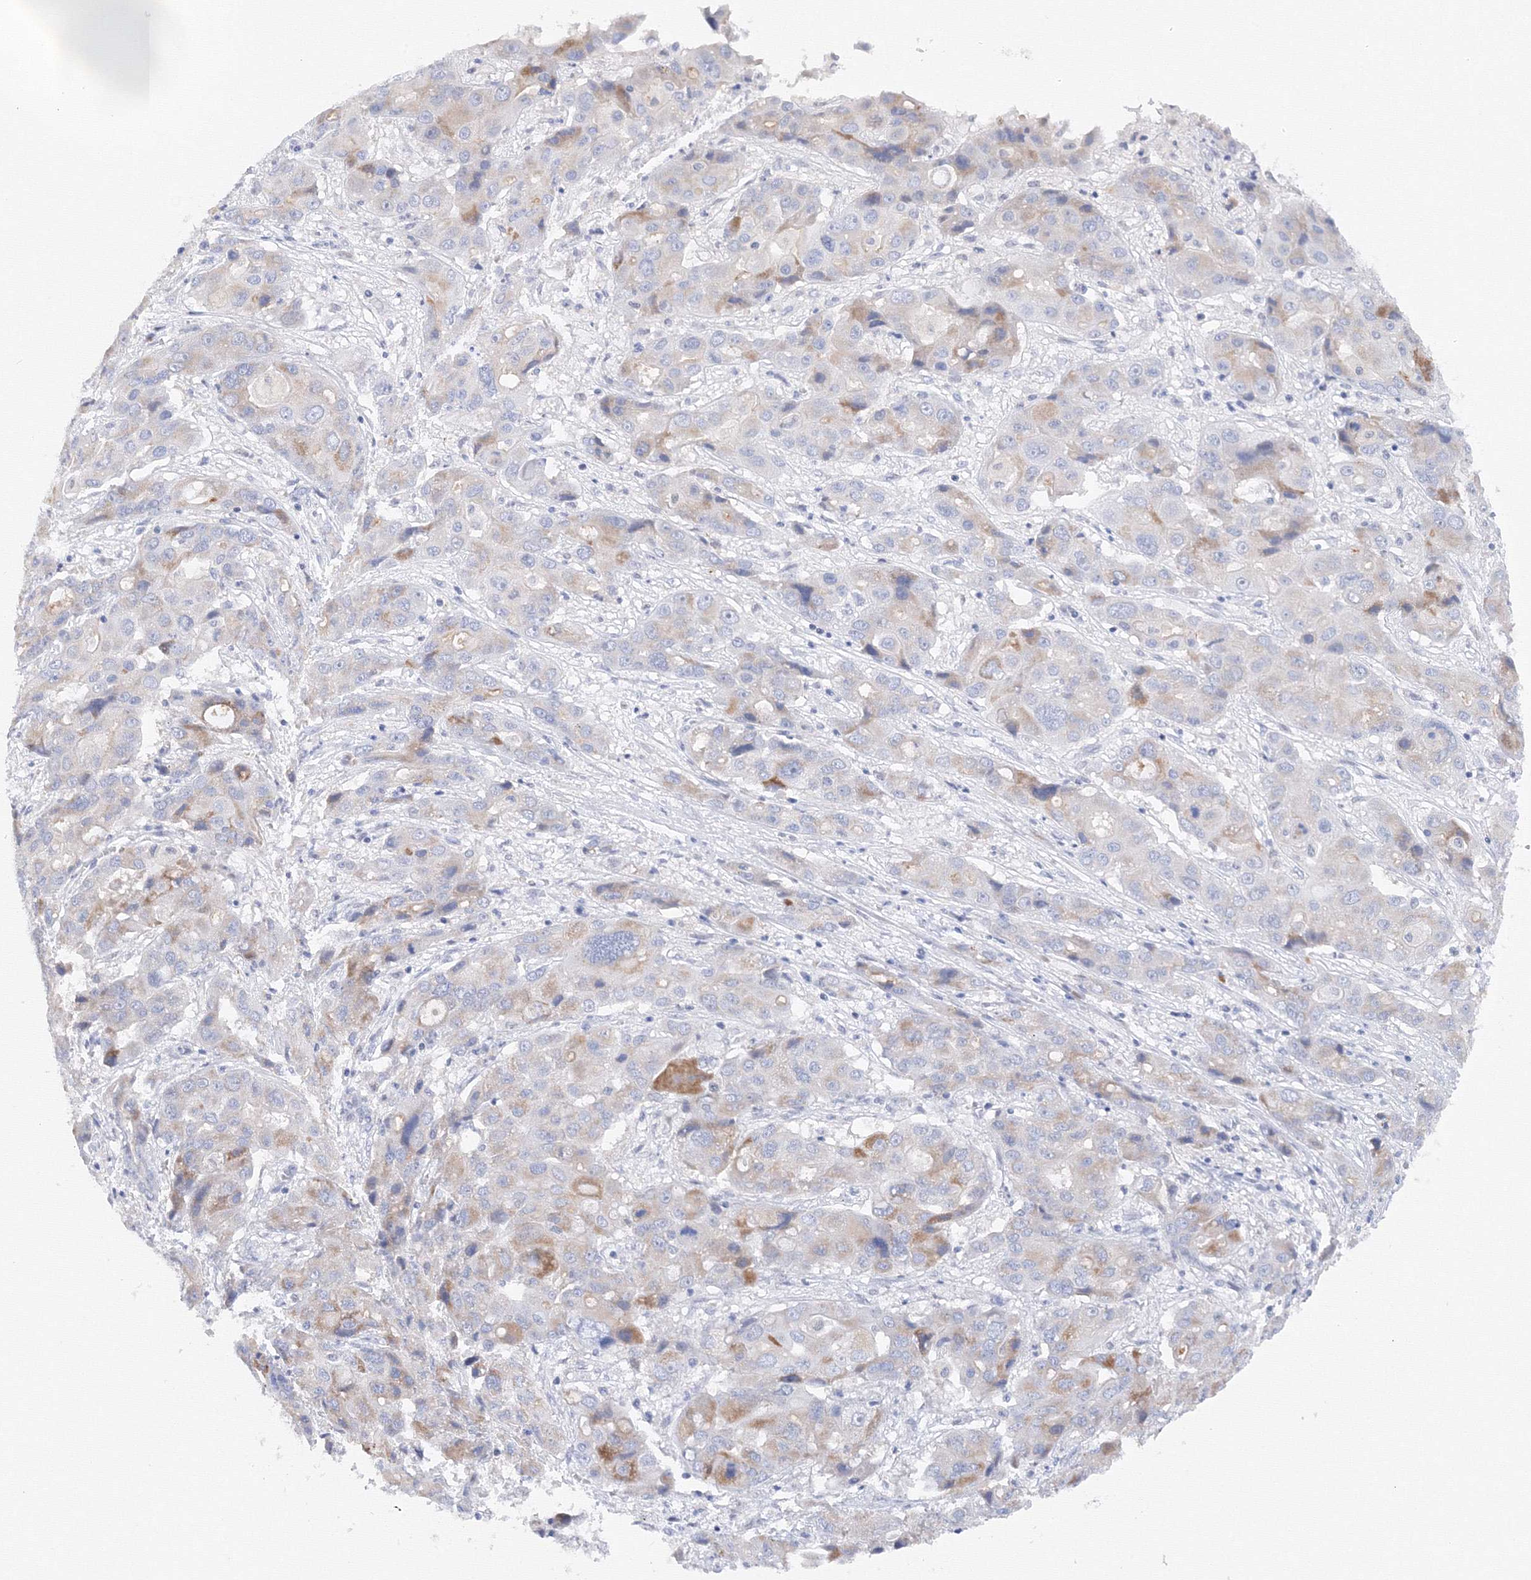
{"staining": {"intensity": "weak", "quantity": "<25%", "location": "cytoplasmic/membranous"}, "tissue": "liver cancer", "cell_type": "Tumor cells", "image_type": "cancer", "snomed": [{"axis": "morphology", "description": "Cholangiocarcinoma"}, {"axis": "topography", "description": "Liver"}], "caption": "This is an IHC histopathology image of human liver cholangiocarcinoma. There is no staining in tumor cells.", "gene": "TAMM41", "patient": {"sex": "male", "age": 67}}